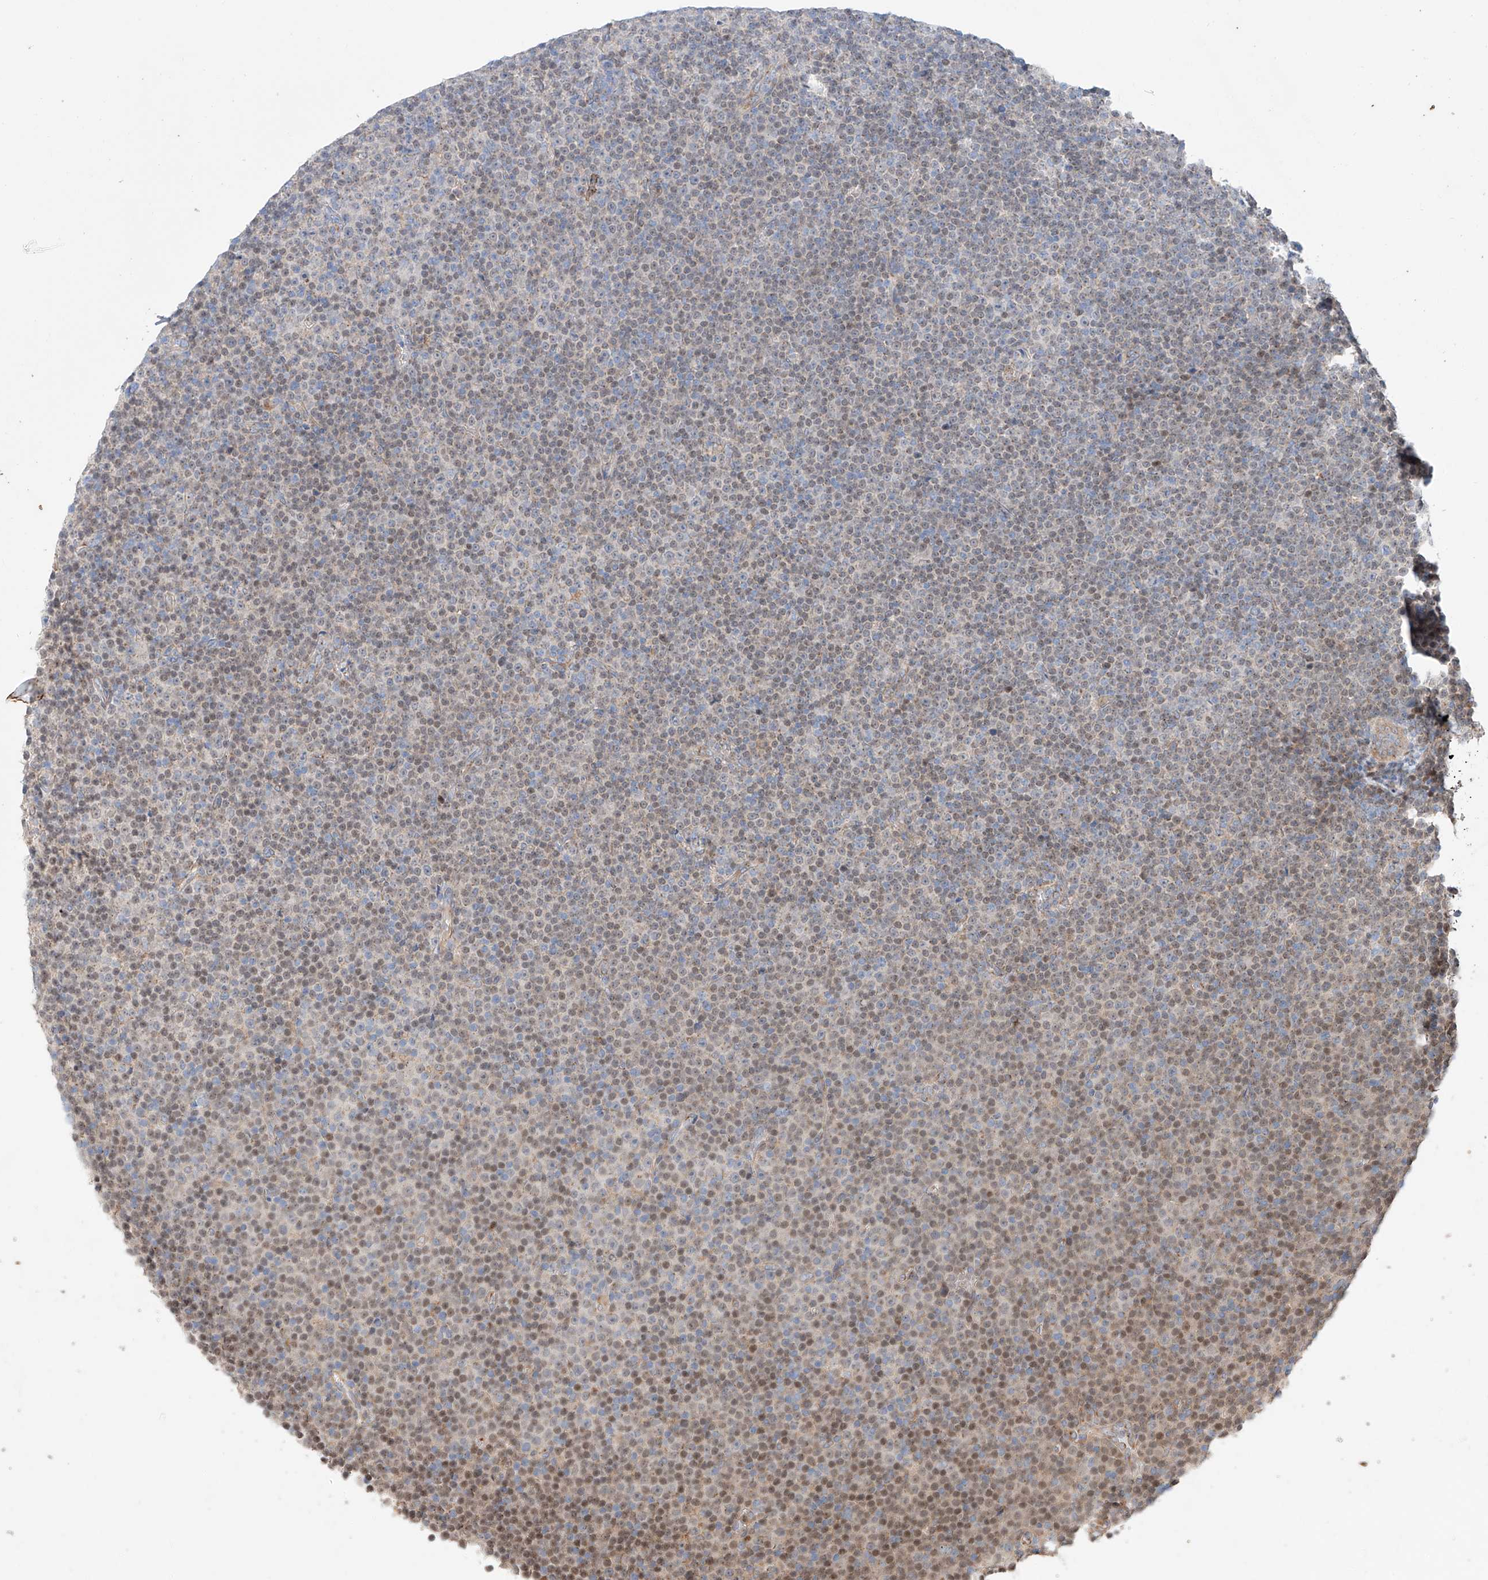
{"staining": {"intensity": "weak", "quantity": "25%-75%", "location": "cytoplasmic/membranous,nuclear"}, "tissue": "lymphoma", "cell_type": "Tumor cells", "image_type": "cancer", "snomed": [{"axis": "morphology", "description": "Malignant lymphoma, non-Hodgkin's type, Low grade"}, {"axis": "topography", "description": "Lymph node"}], "caption": "Immunohistochemical staining of human malignant lymphoma, non-Hodgkin's type (low-grade) displays low levels of weak cytoplasmic/membranous and nuclear protein staining in approximately 25%-75% of tumor cells. (Brightfield microscopy of DAB IHC at high magnification).", "gene": "MOSPD1", "patient": {"sex": "female", "age": 67}}